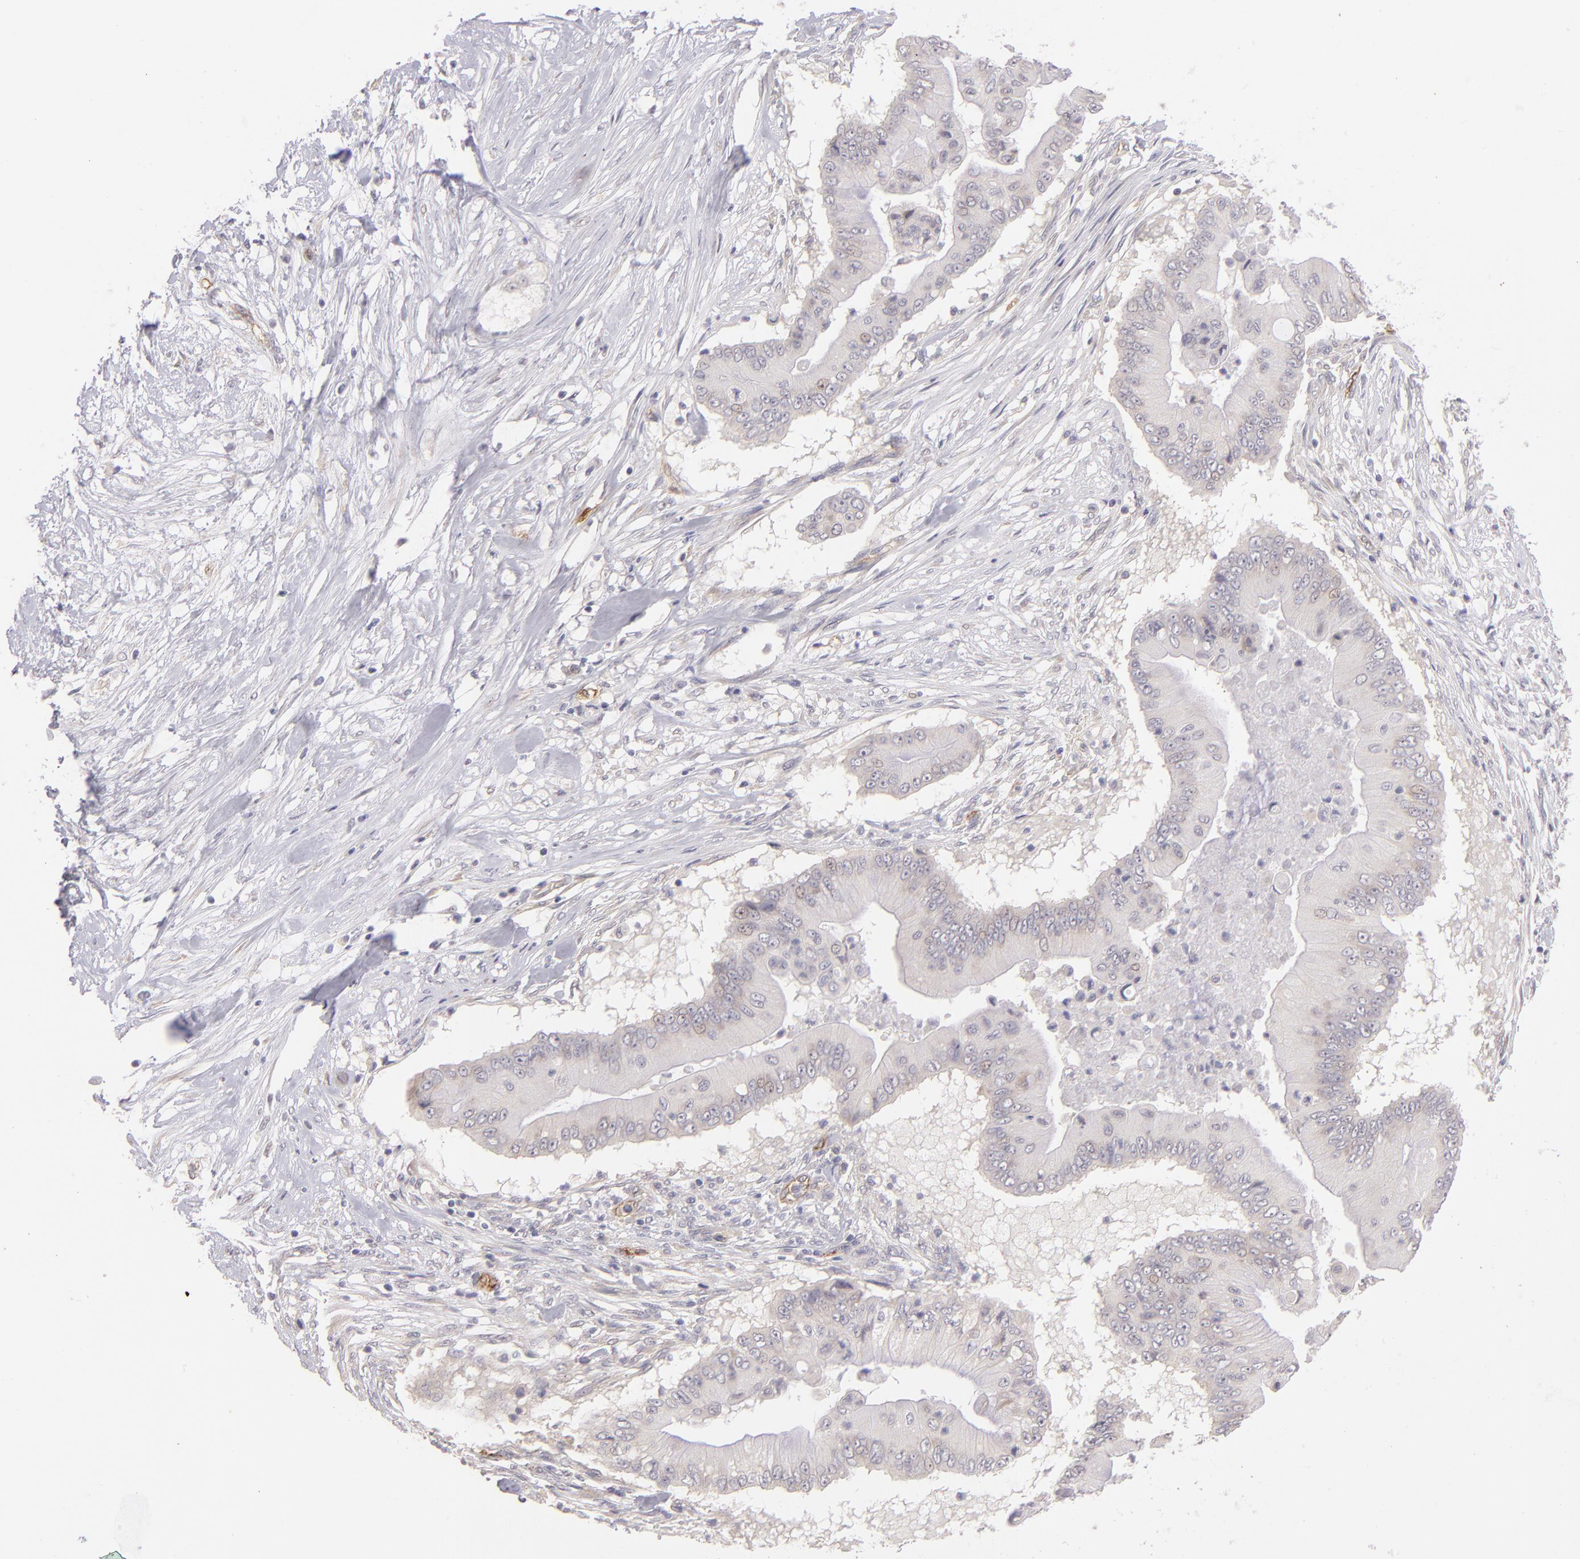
{"staining": {"intensity": "weak", "quantity": "<25%", "location": "cytoplasmic/membranous"}, "tissue": "pancreatic cancer", "cell_type": "Tumor cells", "image_type": "cancer", "snomed": [{"axis": "morphology", "description": "Adenocarcinoma, NOS"}, {"axis": "topography", "description": "Pancreas"}], "caption": "Immunohistochemistry (IHC) histopathology image of human adenocarcinoma (pancreatic) stained for a protein (brown), which exhibits no expression in tumor cells.", "gene": "THBD", "patient": {"sex": "male", "age": 62}}